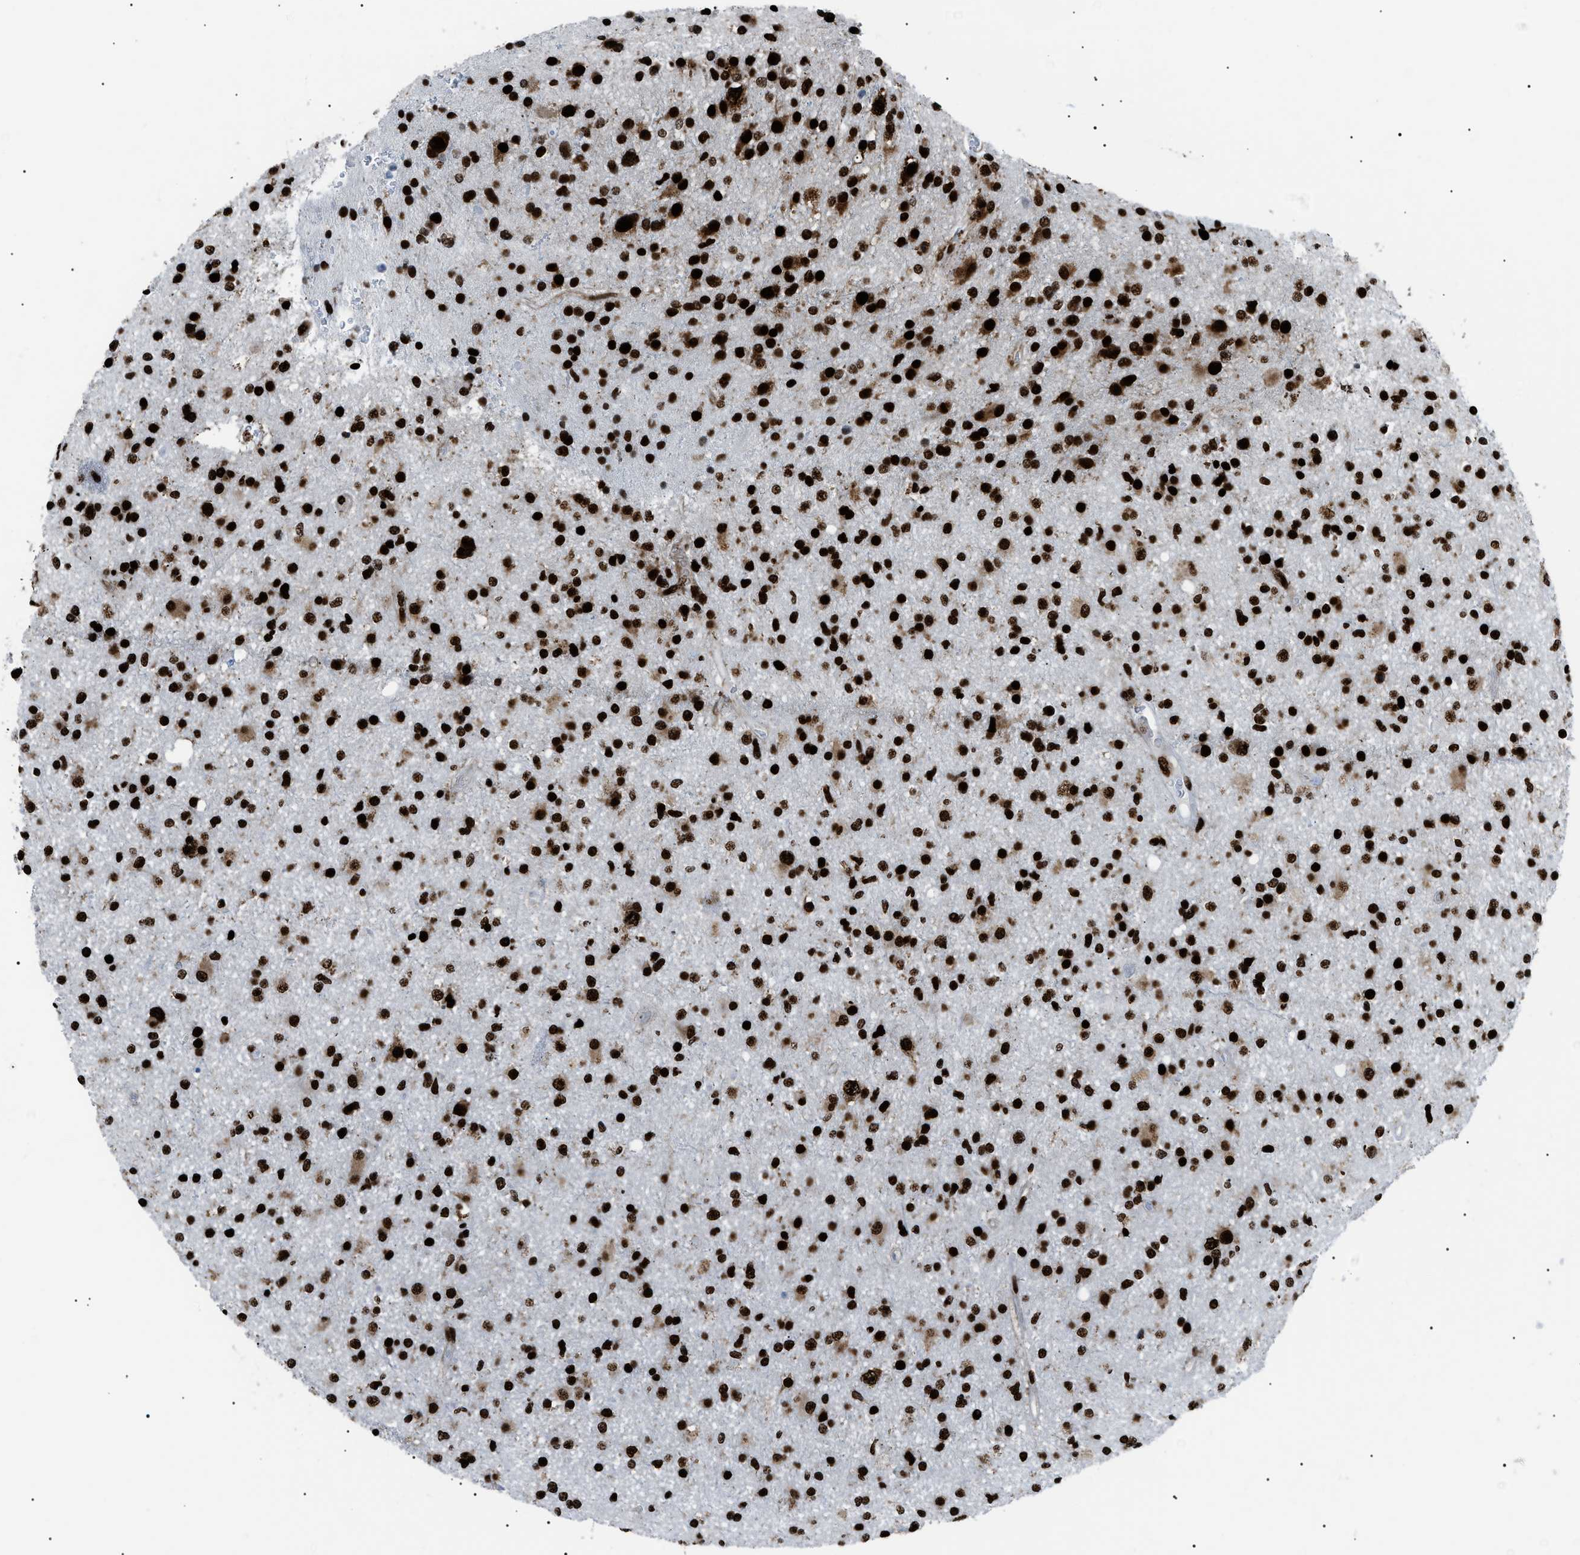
{"staining": {"intensity": "strong", "quantity": ">75%", "location": "nuclear"}, "tissue": "glioma", "cell_type": "Tumor cells", "image_type": "cancer", "snomed": [{"axis": "morphology", "description": "Glioma, malignant, High grade"}, {"axis": "topography", "description": "Brain"}], "caption": "This is an image of IHC staining of glioma, which shows strong positivity in the nuclear of tumor cells.", "gene": "HNRNPK", "patient": {"sex": "male", "age": 33}}